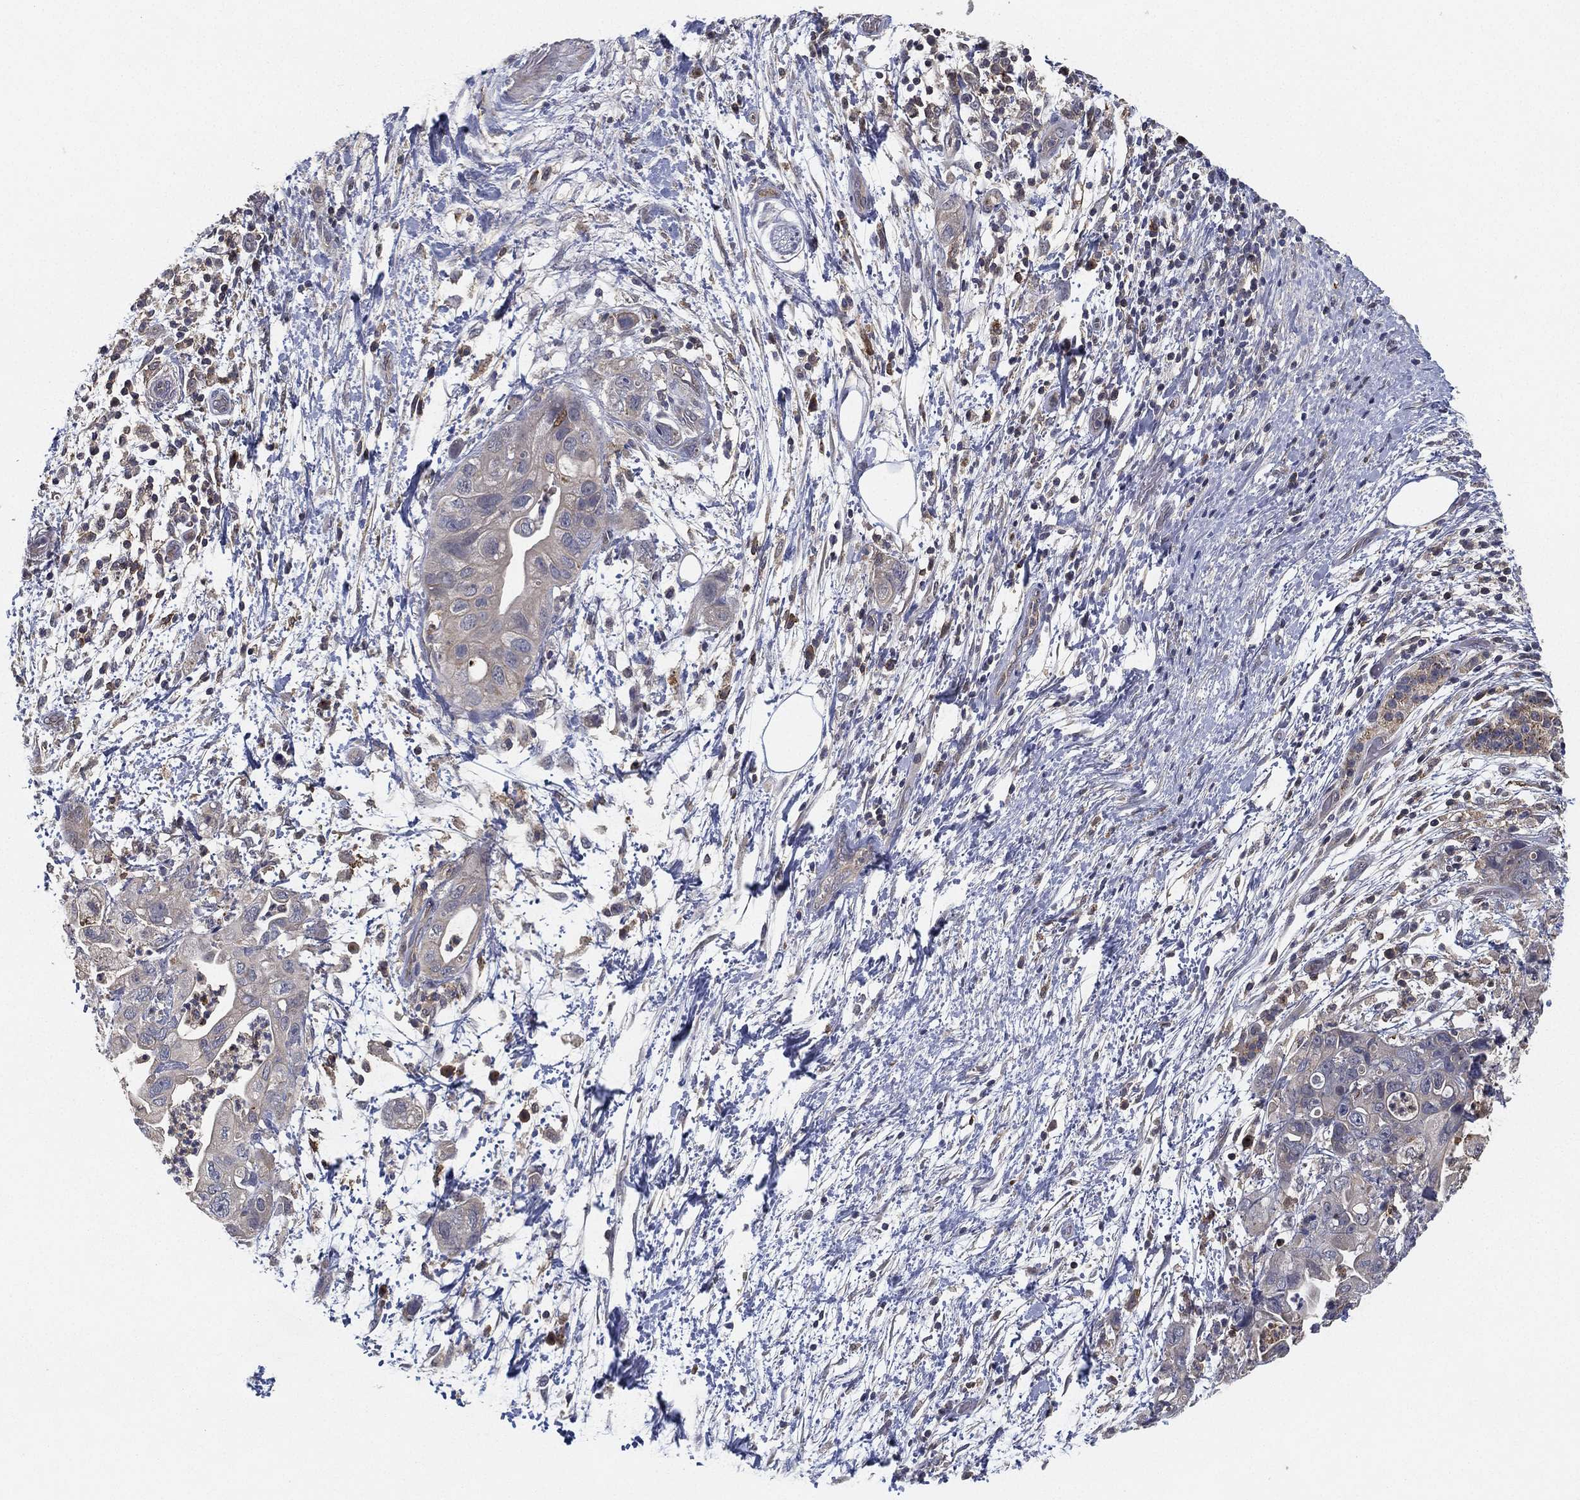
{"staining": {"intensity": "negative", "quantity": "none", "location": "none"}, "tissue": "pancreatic cancer", "cell_type": "Tumor cells", "image_type": "cancer", "snomed": [{"axis": "morphology", "description": "Adenocarcinoma, NOS"}, {"axis": "topography", "description": "Pancreas"}], "caption": "Tumor cells show no significant expression in pancreatic cancer (adenocarcinoma).", "gene": "CFAP251", "patient": {"sex": "female", "age": 72}}